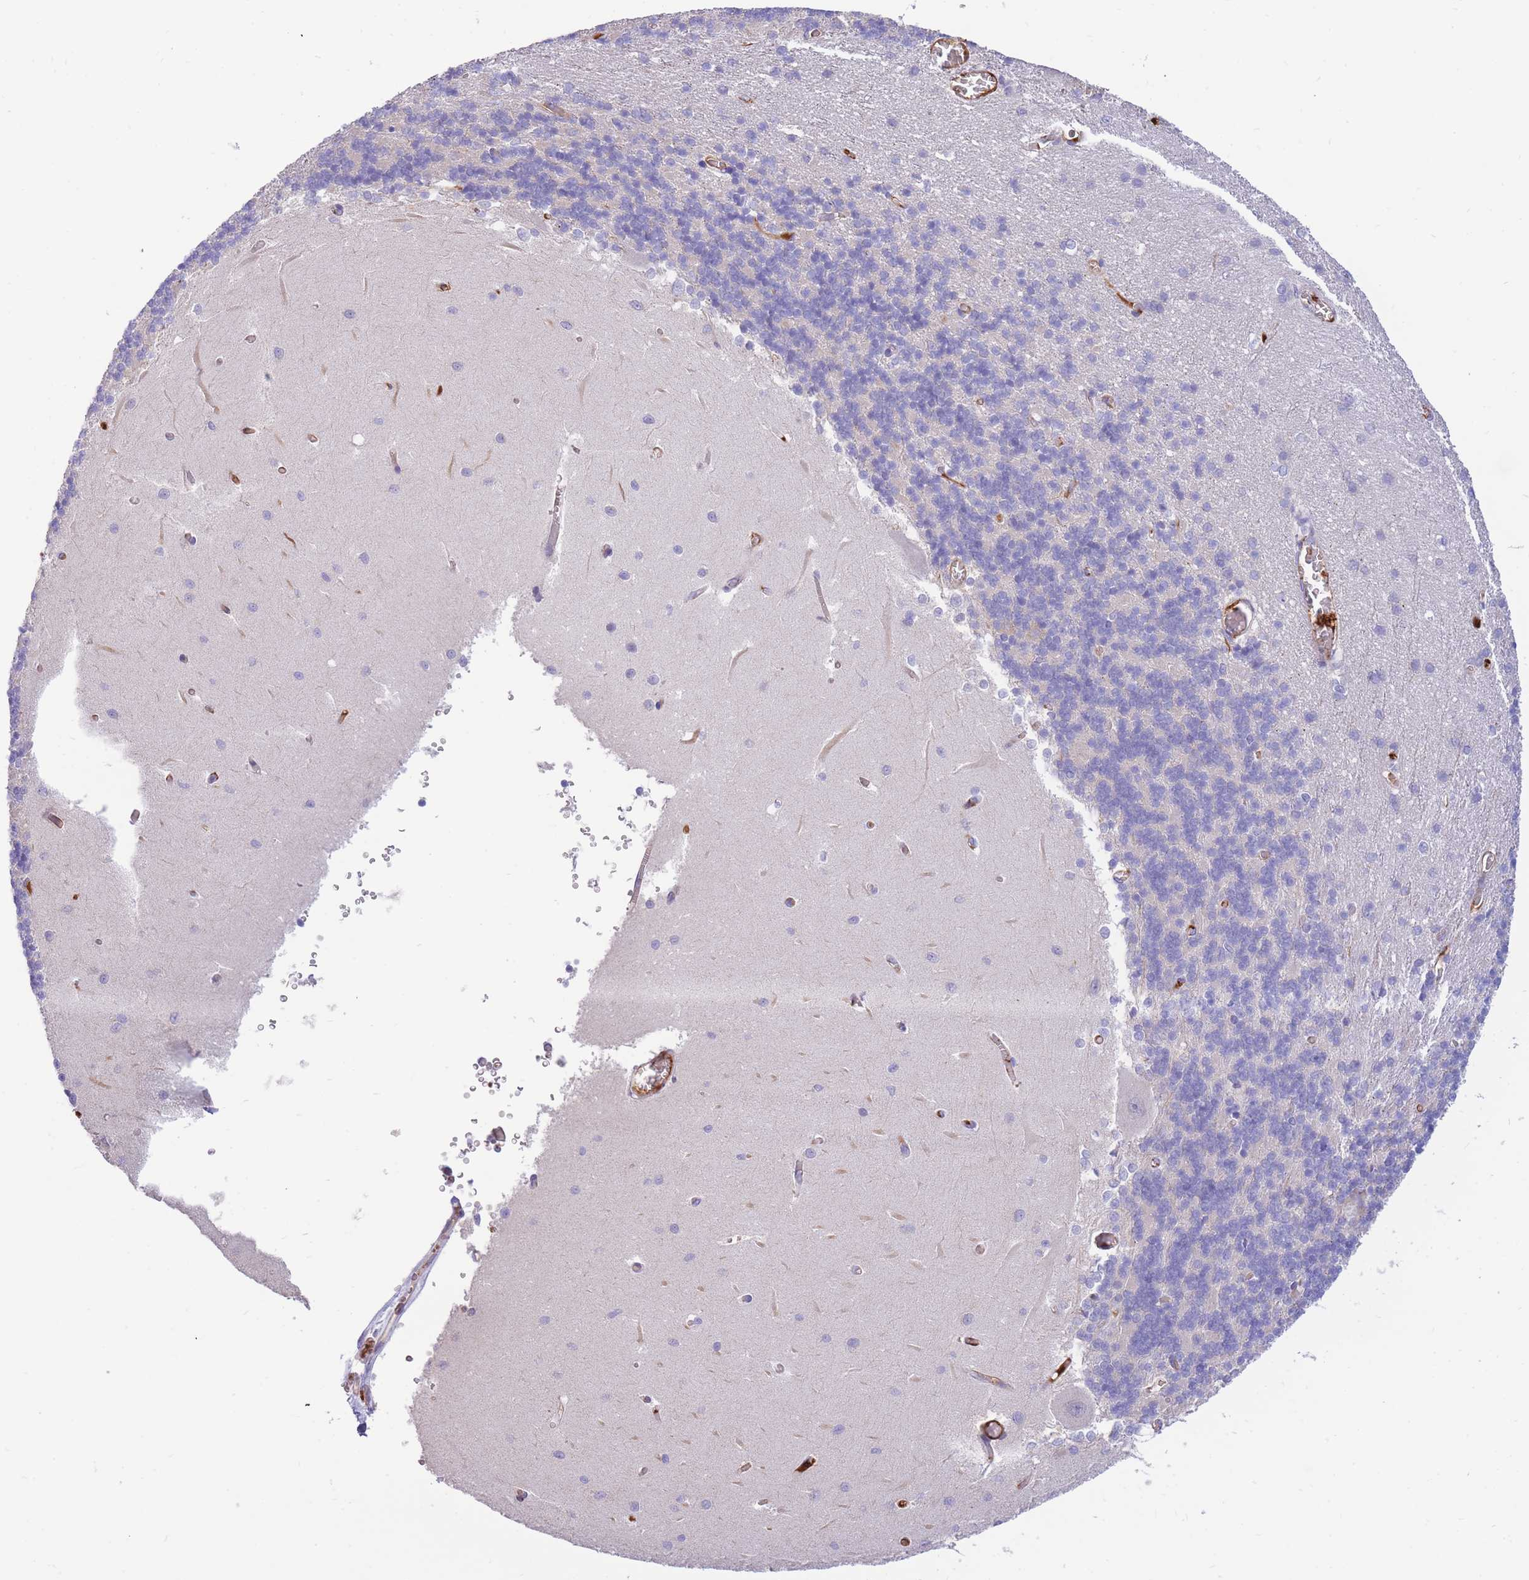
{"staining": {"intensity": "negative", "quantity": "none", "location": "none"}, "tissue": "cerebellum", "cell_type": "Cells in granular layer", "image_type": "normal", "snomed": [{"axis": "morphology", "description": "Normal tissue, NOS"}, {"axis": "topography", "description": "Cerebellum"}], "caption": "A photomicrograph of human cerebellum is negative for staining in cells in granular layer. Nuclei are stained in blue.", "gene": "SULT1A1", "patient": {"sex": "male", "age": 37}}